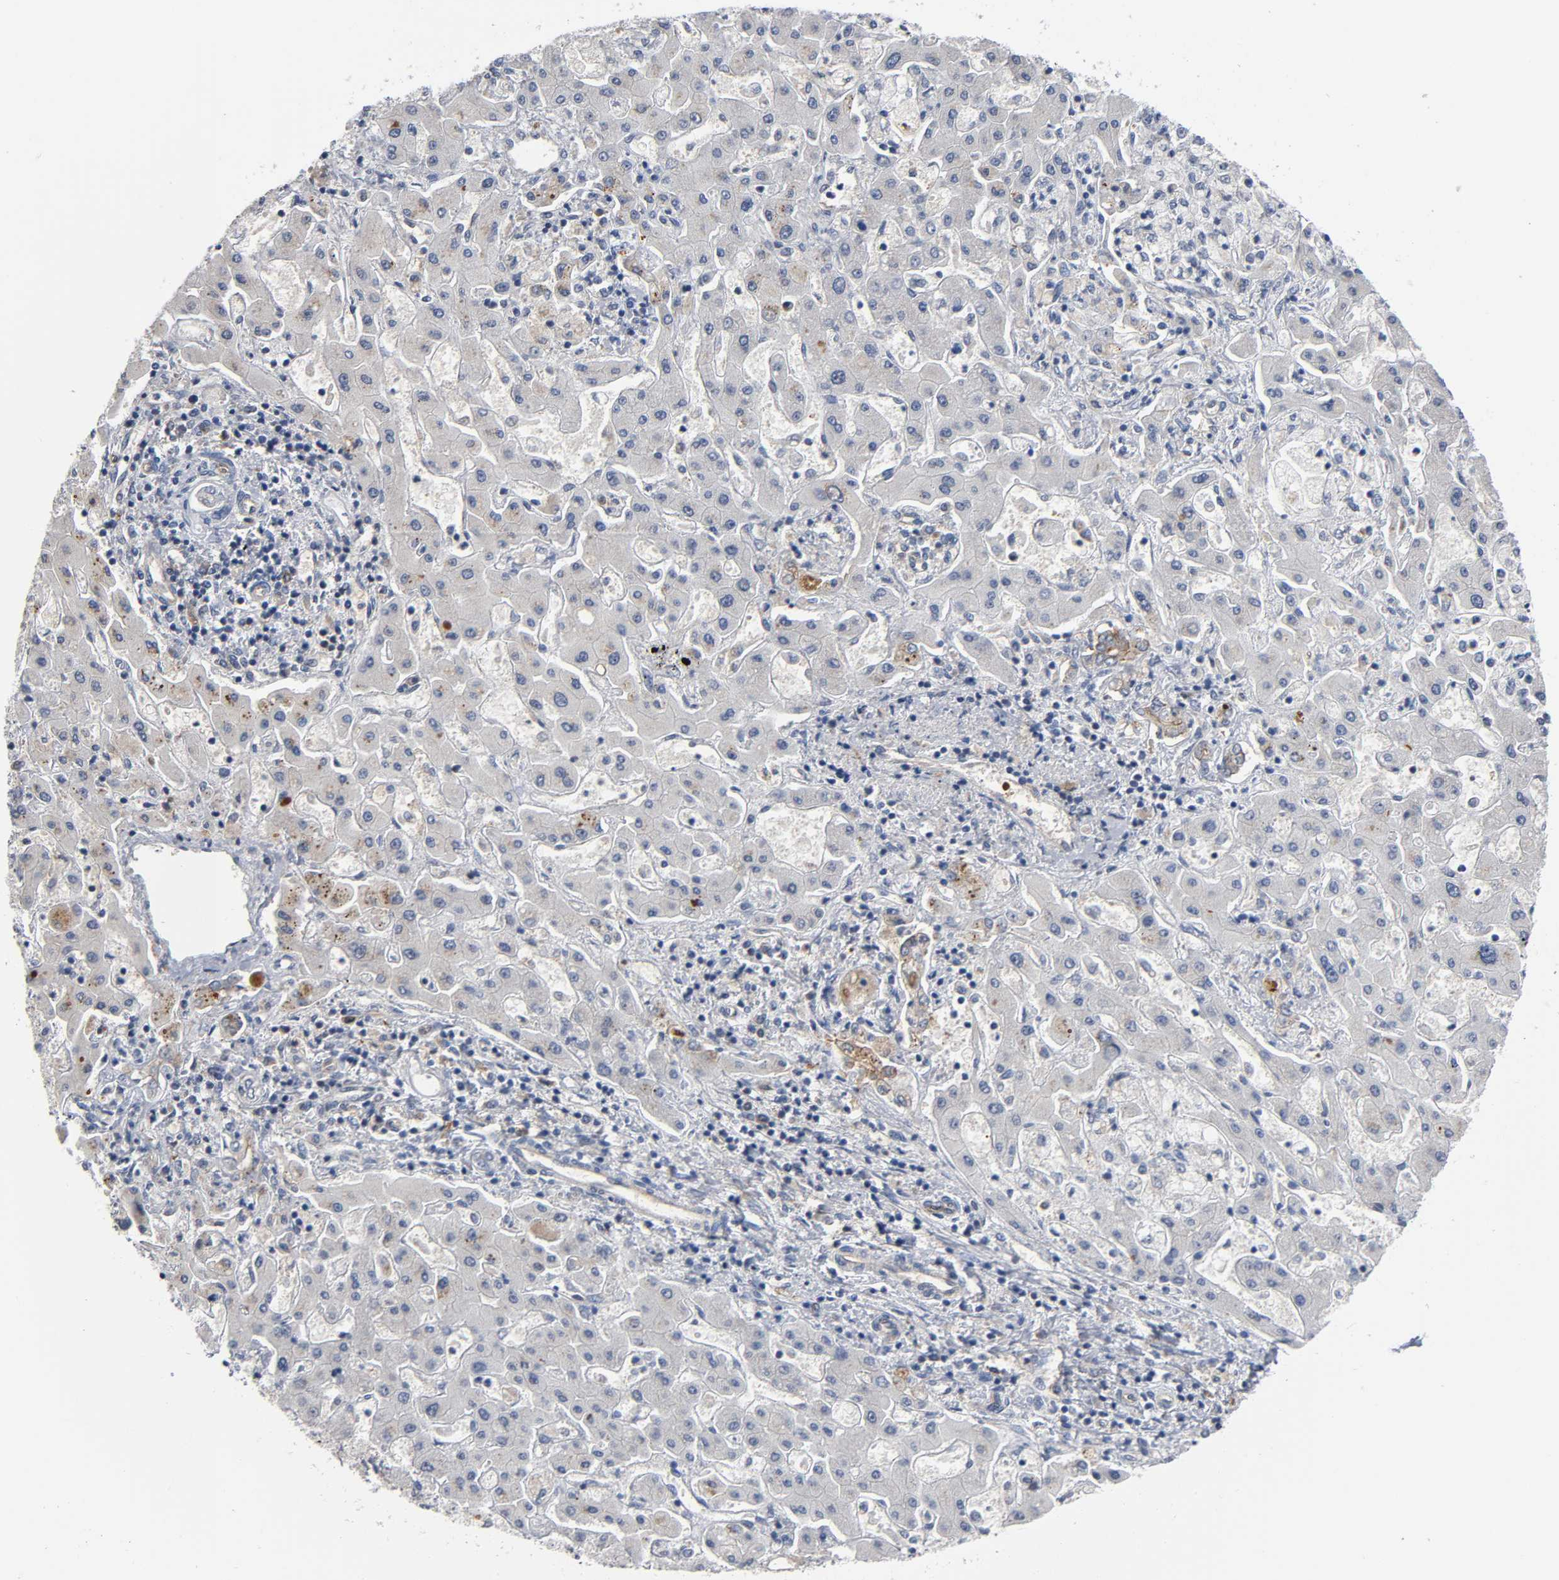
{"staining": {"intensity": "negative", "quantity": "none", "location": "none"}, "tissue": "liver cancer", "cell_type": "Tumor cells", "image_type": "cancer", "snomed": [{"axis": "morphology", "description": "Cholangiocarcinoma"}, {"axis": "topography", "description": "Liver"}], "caption": "DAB immunohistochemical staining of human cholangiocarcinoma (liver) exhibits no significant staining in tumor cells. (DAB IHC visualized using brightfield microscopy, high magnification).", "gene": "CD2AP", "patient": {"sex": "male", "age": 50}}